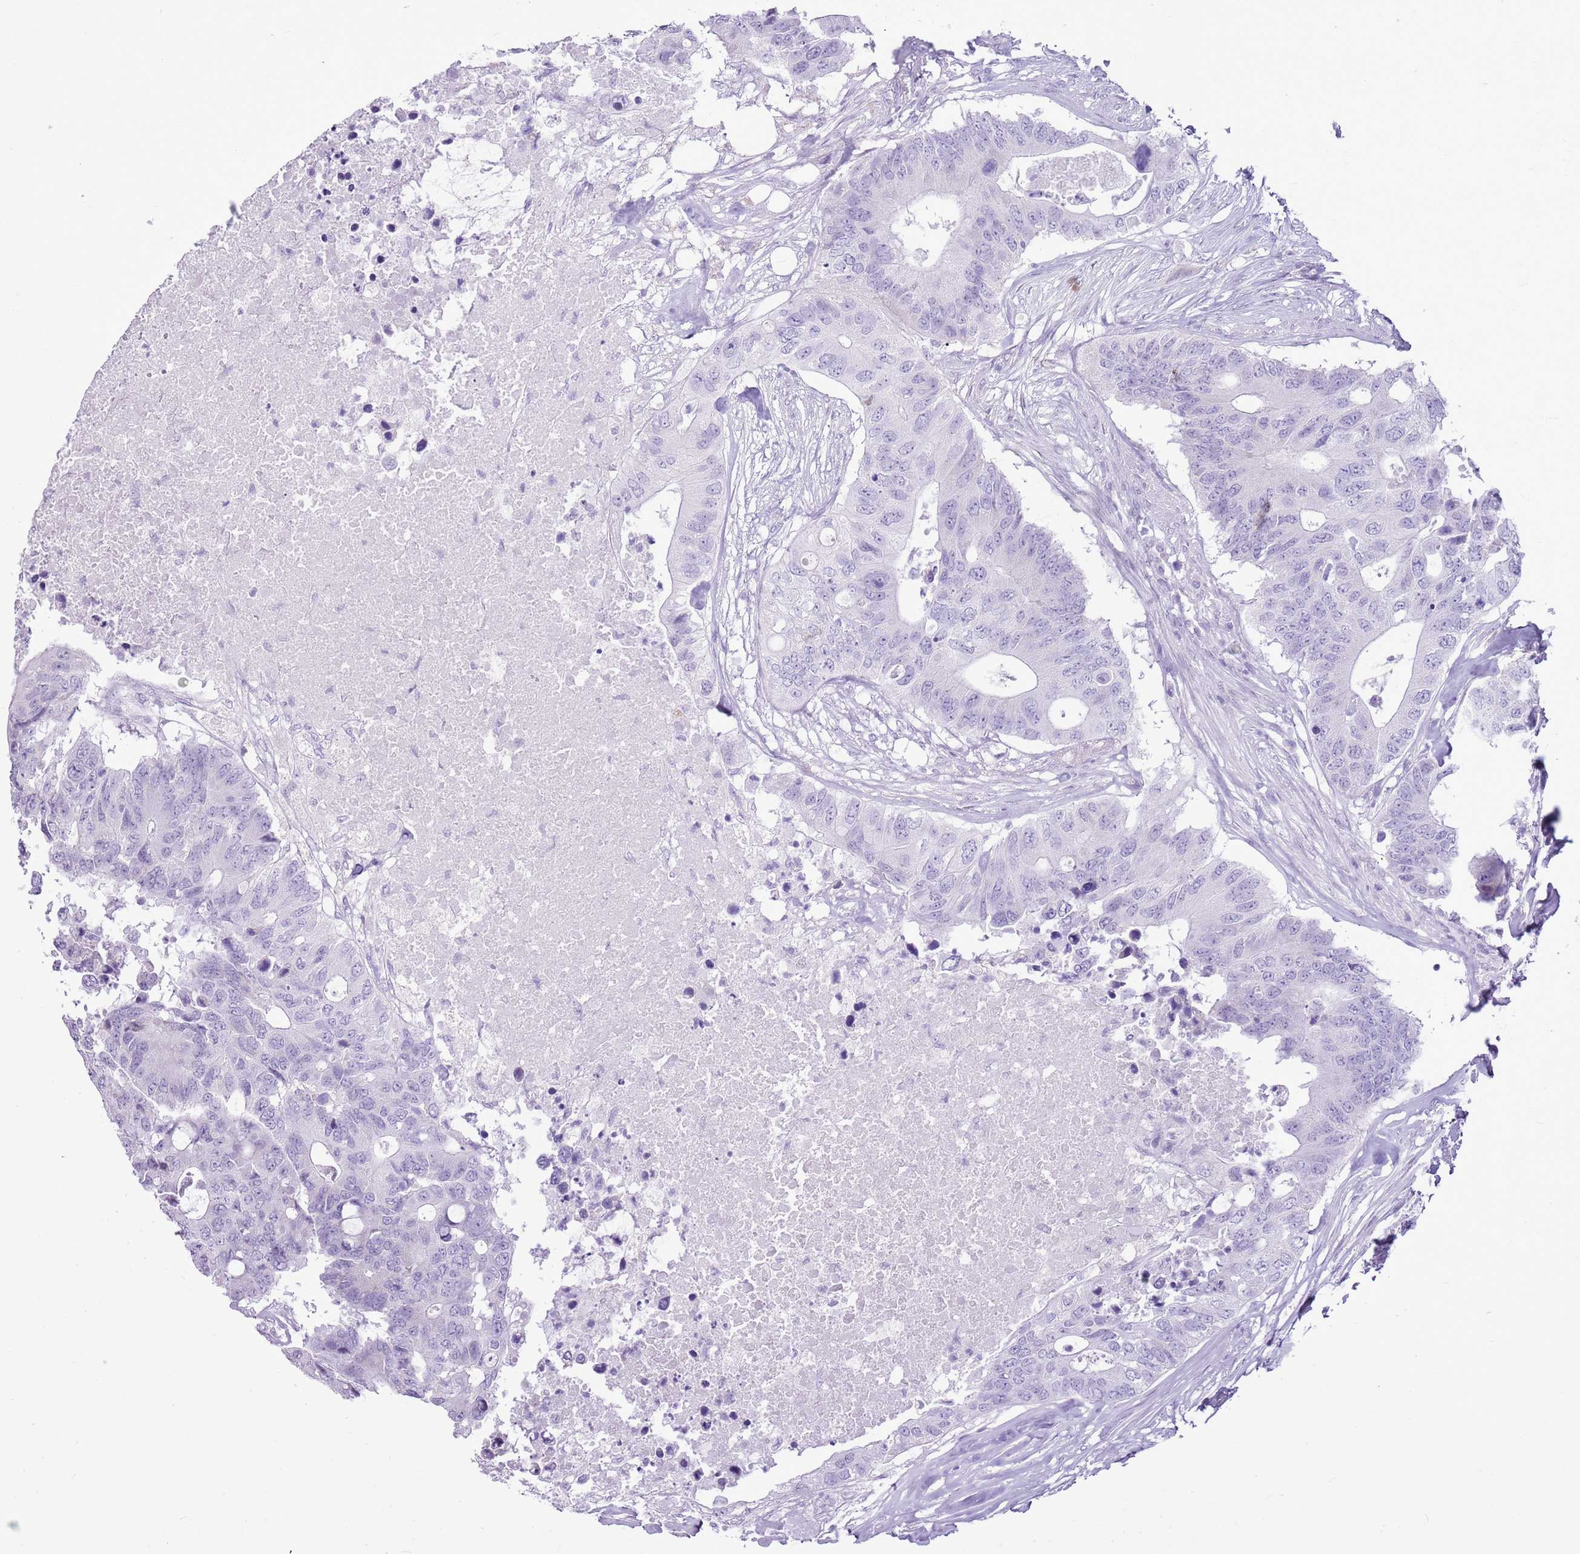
{"staining": {"intensity": "negative", "quantity": "none", "location": "none"}, "tissue": "colorectal cancer", "cell_type": "Tumor cells", "image_type": "cancer", "snomed": [{"axis": "morphology", "description": "Adenocarcinoma, NOS"}, {"axis": "topography", "description": "Colon"}], "caption": "Colorectal cancer (adenocarcinoma) was stained to show a protein in brown. There is no significant staining in tumor cells.", "gene": "RPL3L", "patient": {"sex": "male", "age": 71}}